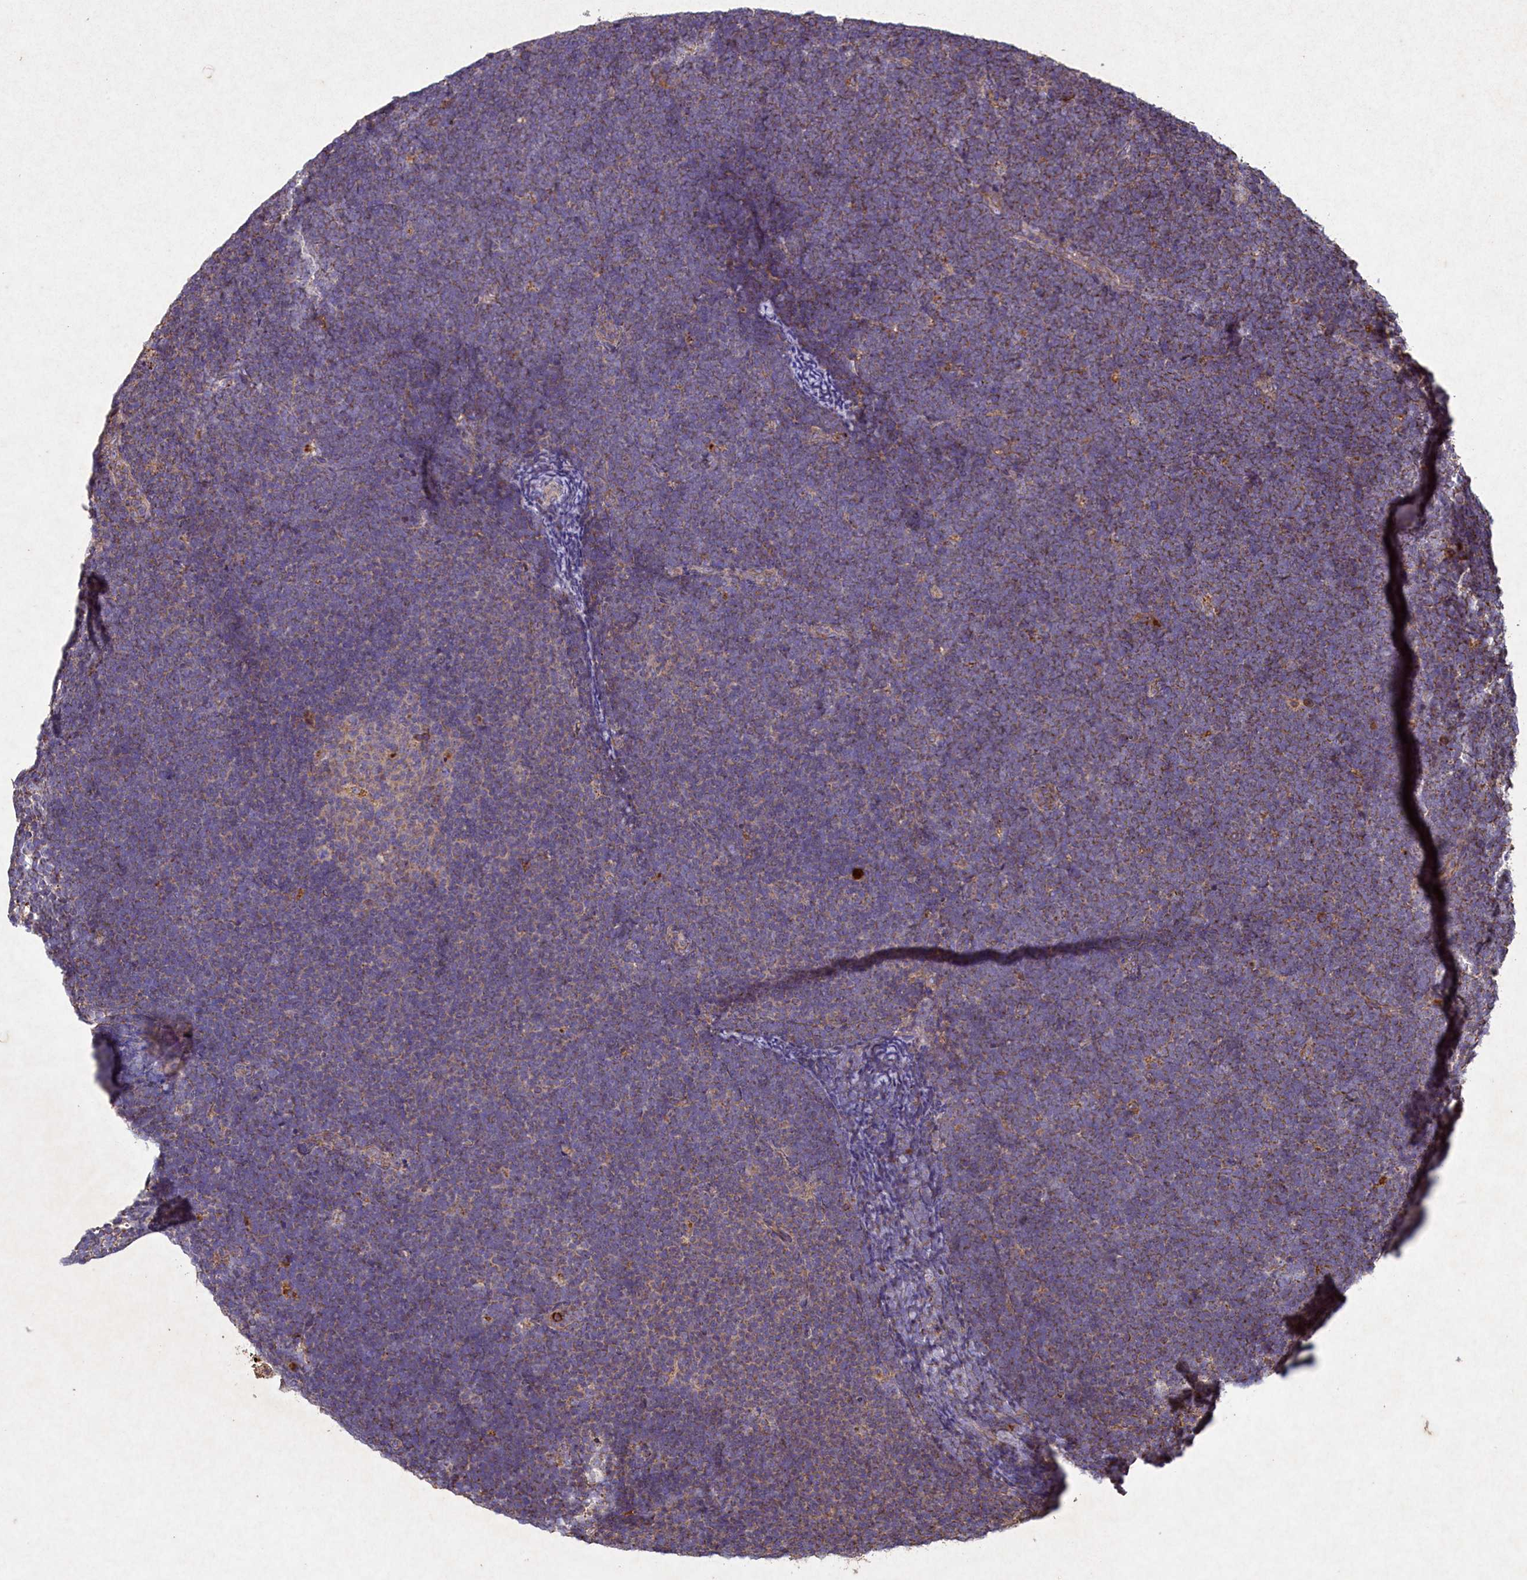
{"staining": {"intensity": "weak", "quantity": ">75%", "location": "cytoplasmic/membranous"}, "tissue": "lymphoma", "cell_type": "Tumor cells", "image_type": "cancer", "snomed": [{"axis": "morphology", "description": "Malignant lymphoma, non-Hodgkin's type, High grade"}, {"axis": "topography", "description": "Lymph node"}], "caption": "IHC image of human lymphoma stained for a protein (brown), which demonstrates low levels of weak cytoplasmic/membranous expression in approximately >75% of tumor cells.", "gene": "CIAO2B", "patient": {"sex": "male", "age": 13}}